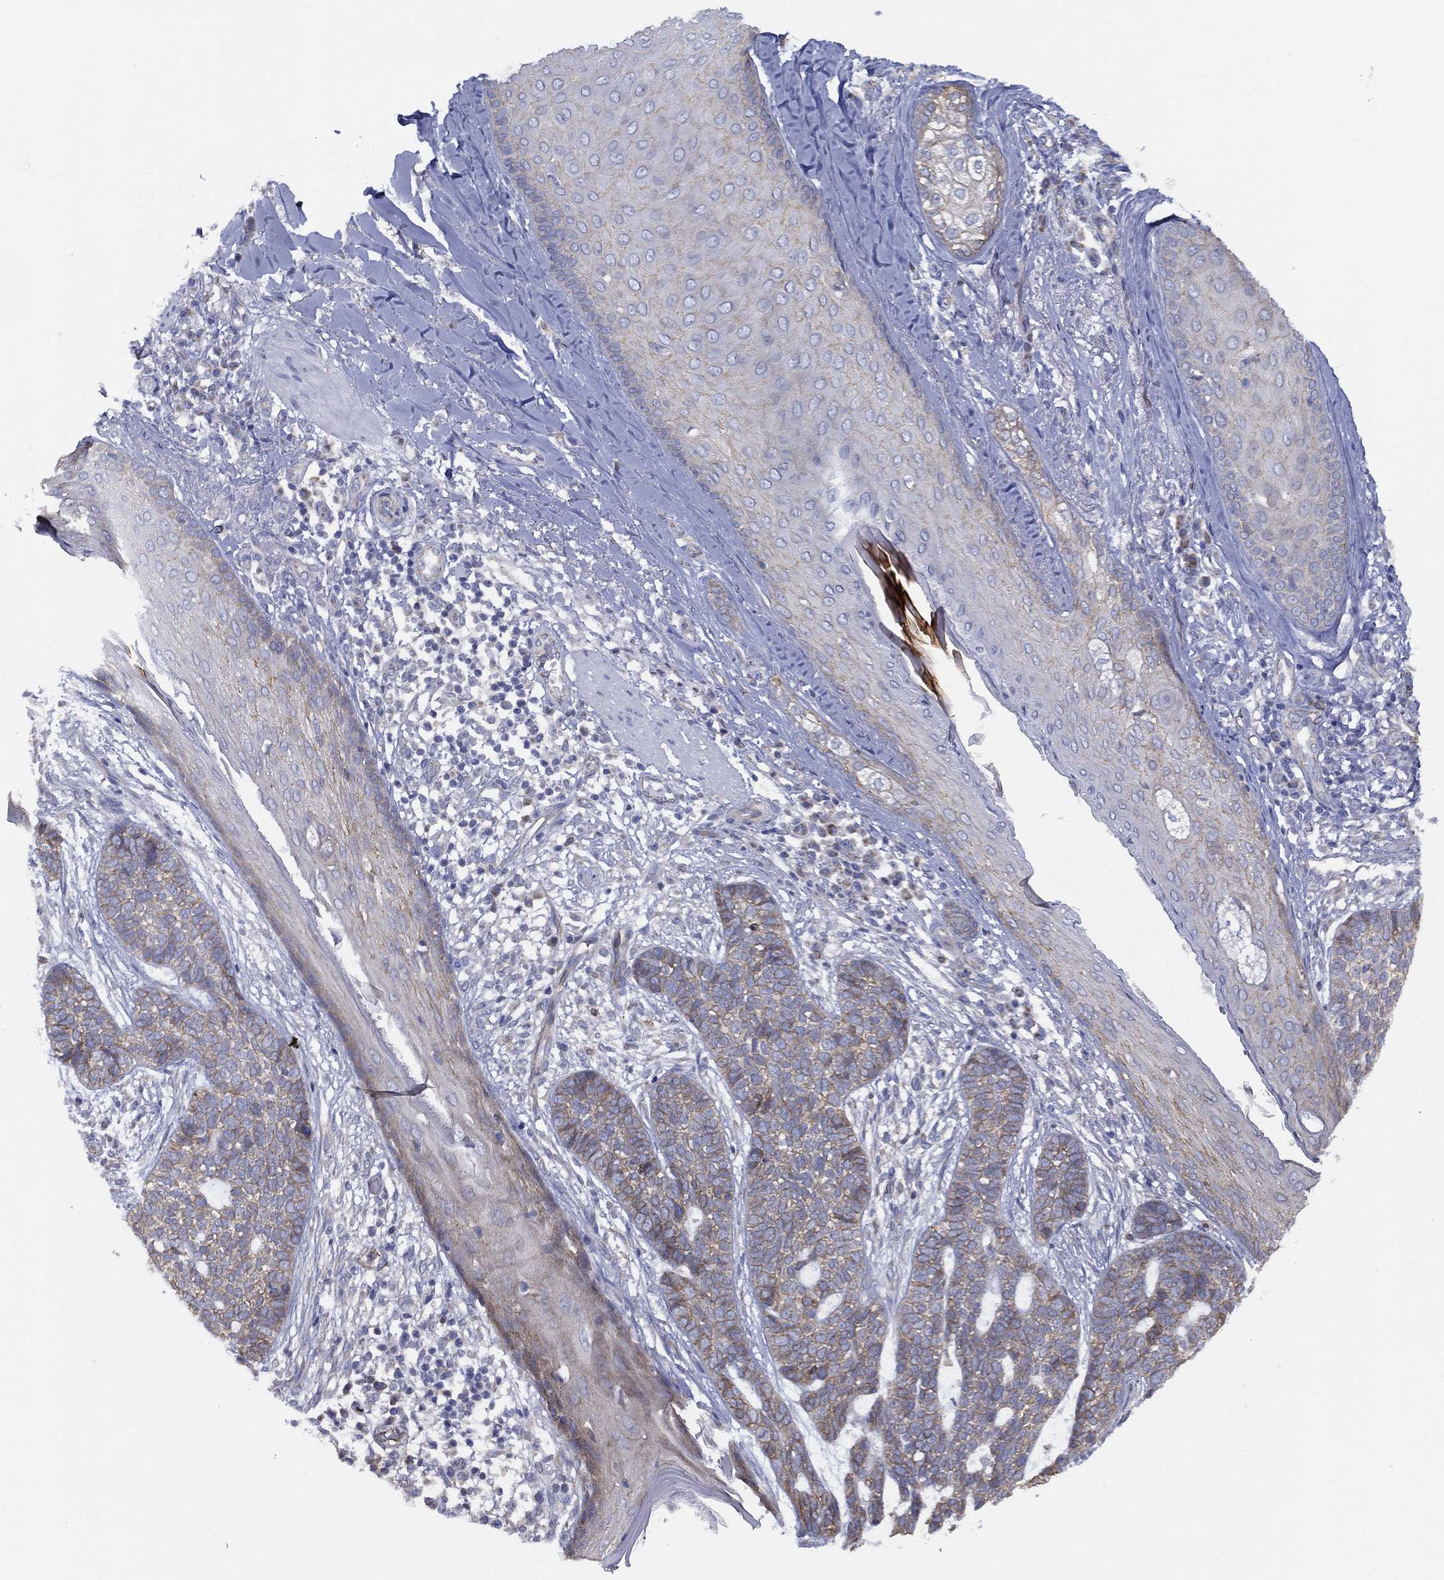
{"staining": {"intensity": "weak", "quantity": "25%-75%", "location": "cytoplasmic/membranous"}, "tissue": "skin cancer", "cell_type": "Tumor cells", "image_type": "cancer", "snomed": [{"axis": "morphology", "description": "Squamous cell carcinoma, NOS"}, {"axis": "topography", "description": "Skin"}], "caption": "A micrograph of skin cancer stained for a protein reveals weak cytoplasmic/membranous brown staining in tumor cells.", "gene": "ZNF223", "patient": {"sex": "male", "age": 88}}